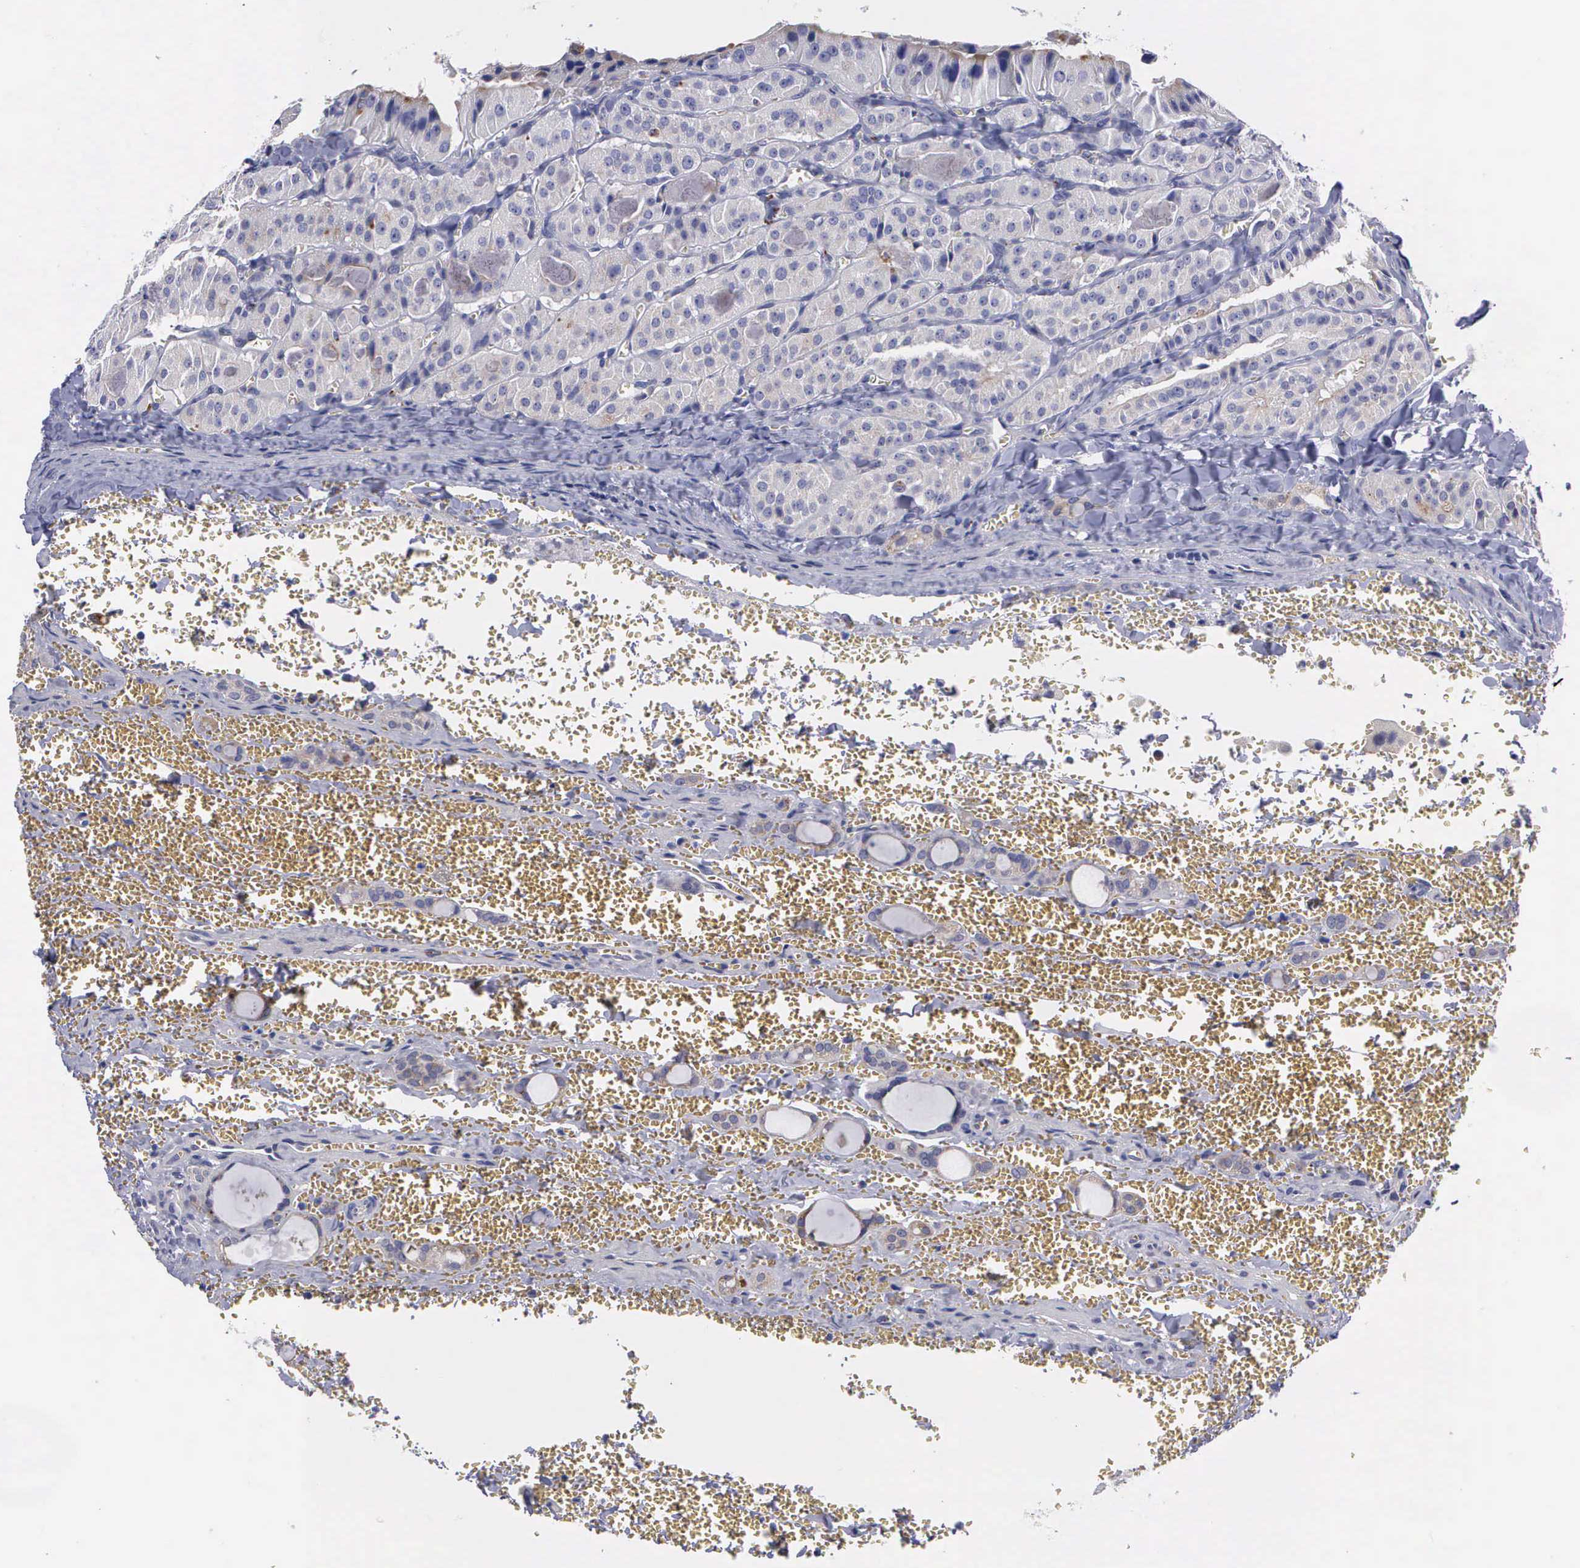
{"staining": {"intensity": "weak", "quantity": "<25%", "location": "cytoplasmic/membranous"}, "tissue": "thyroid cancer", "cell_type": "Tumor cells", "image_type": "cancer", "snomed": [{"axis": "morphology", "description": "Carcinoma, NOS"}, {"axis": "topography", "description": "Thyroid gland"}], "caption": "Immunohistochemistry of human carcinoma (thyroid) displays no expression in tumor cells.", "gene": "CRELD2", "patient": {"sex": "male", "age": 76}}